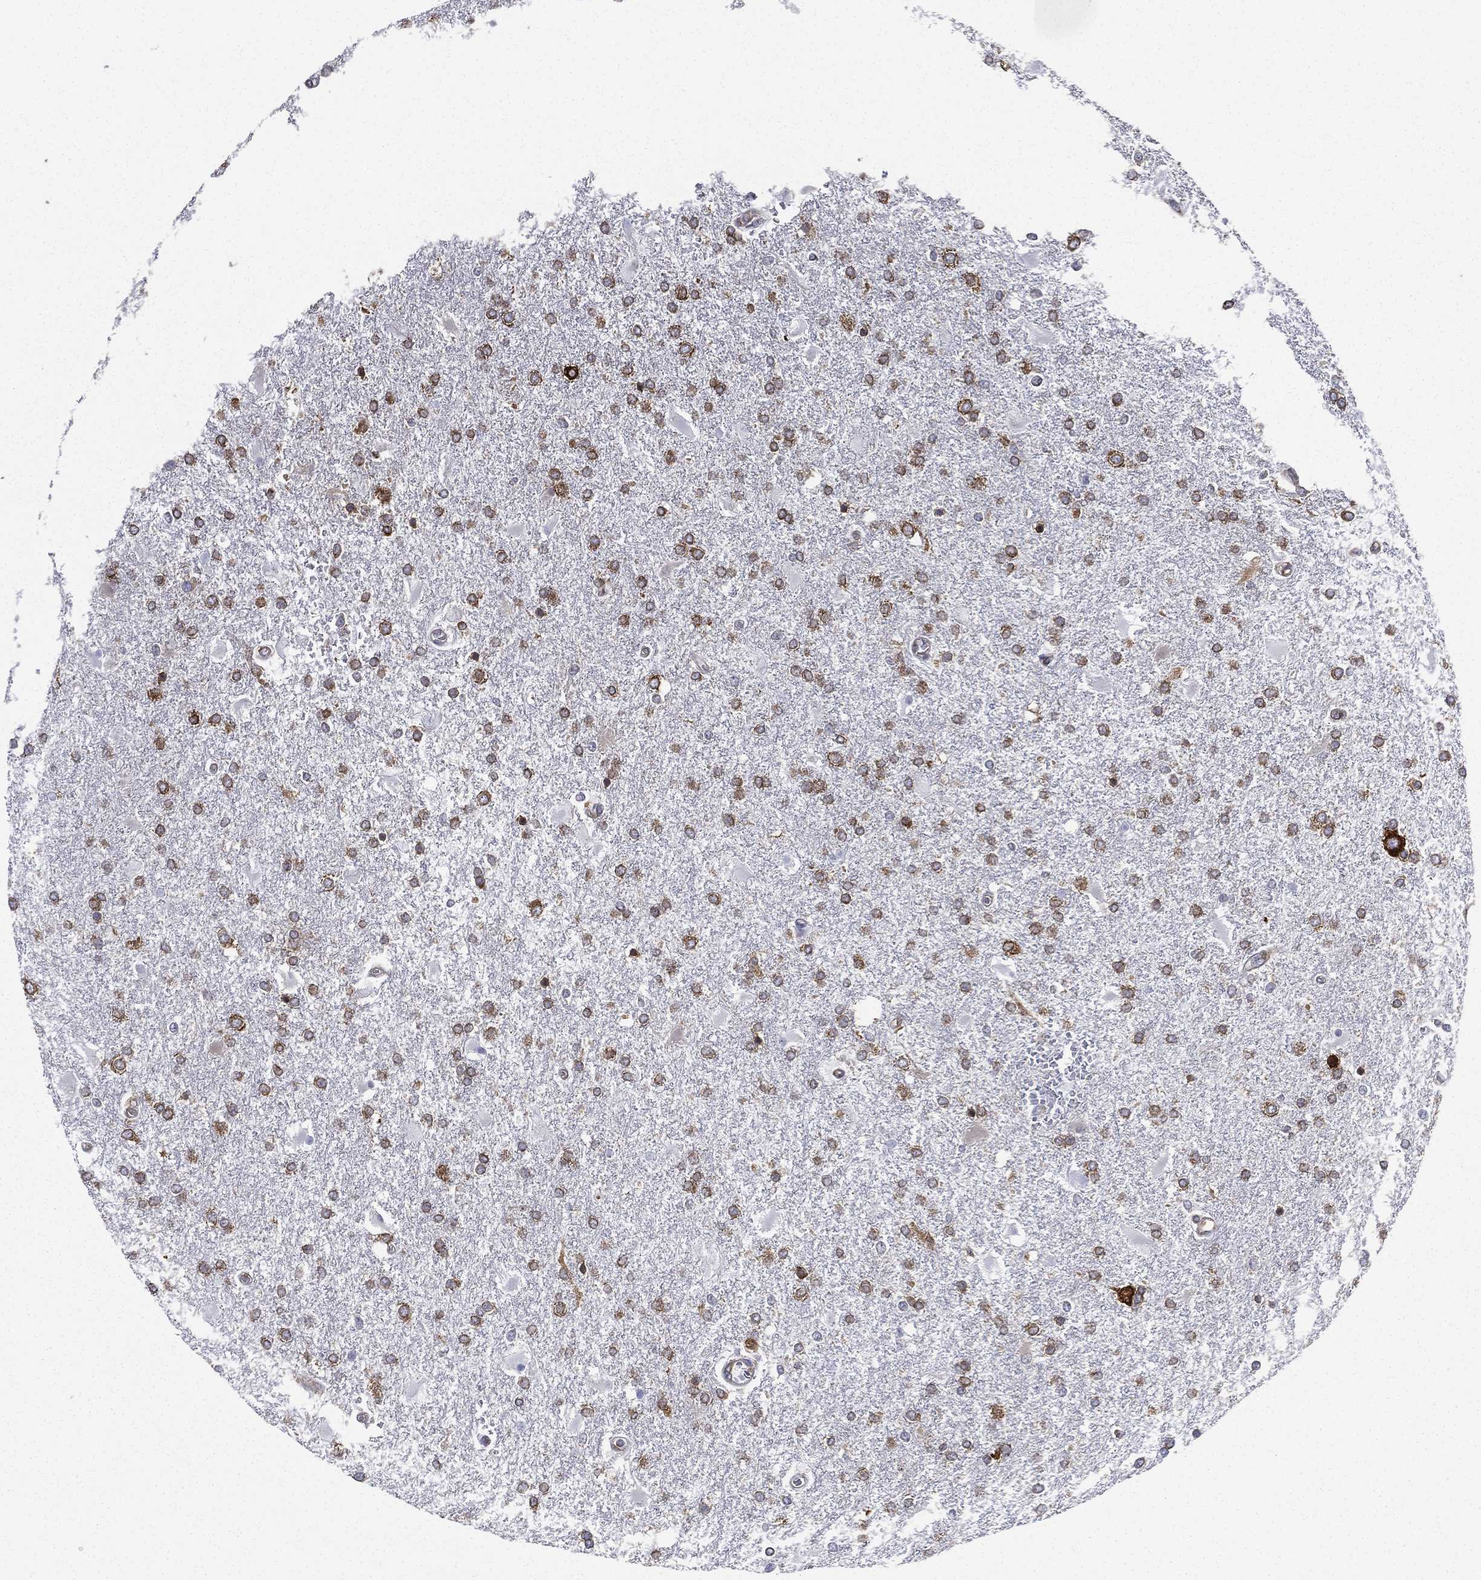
{"staining": {"intensity": "moderate", "quantity": "25%-75%", "location": "cytoplasmic/membranous"}, "tissue": "glioma", "cell_type": "Tumor cells", "image_type": "cancer", "snomed": [{"axis": "morphology", "description": "Glioma, malignant, High grade"}, {"axis": "topography", "description": "Cerebral cortex"}], "caption": "The photomicrograph shows staining of glioma, revealing moderate cytoplasmic/membranous protein positivity (brown color) within tumor cells.", "gene": "FARSA", "patient": {"sex": "male", "age": 79}}